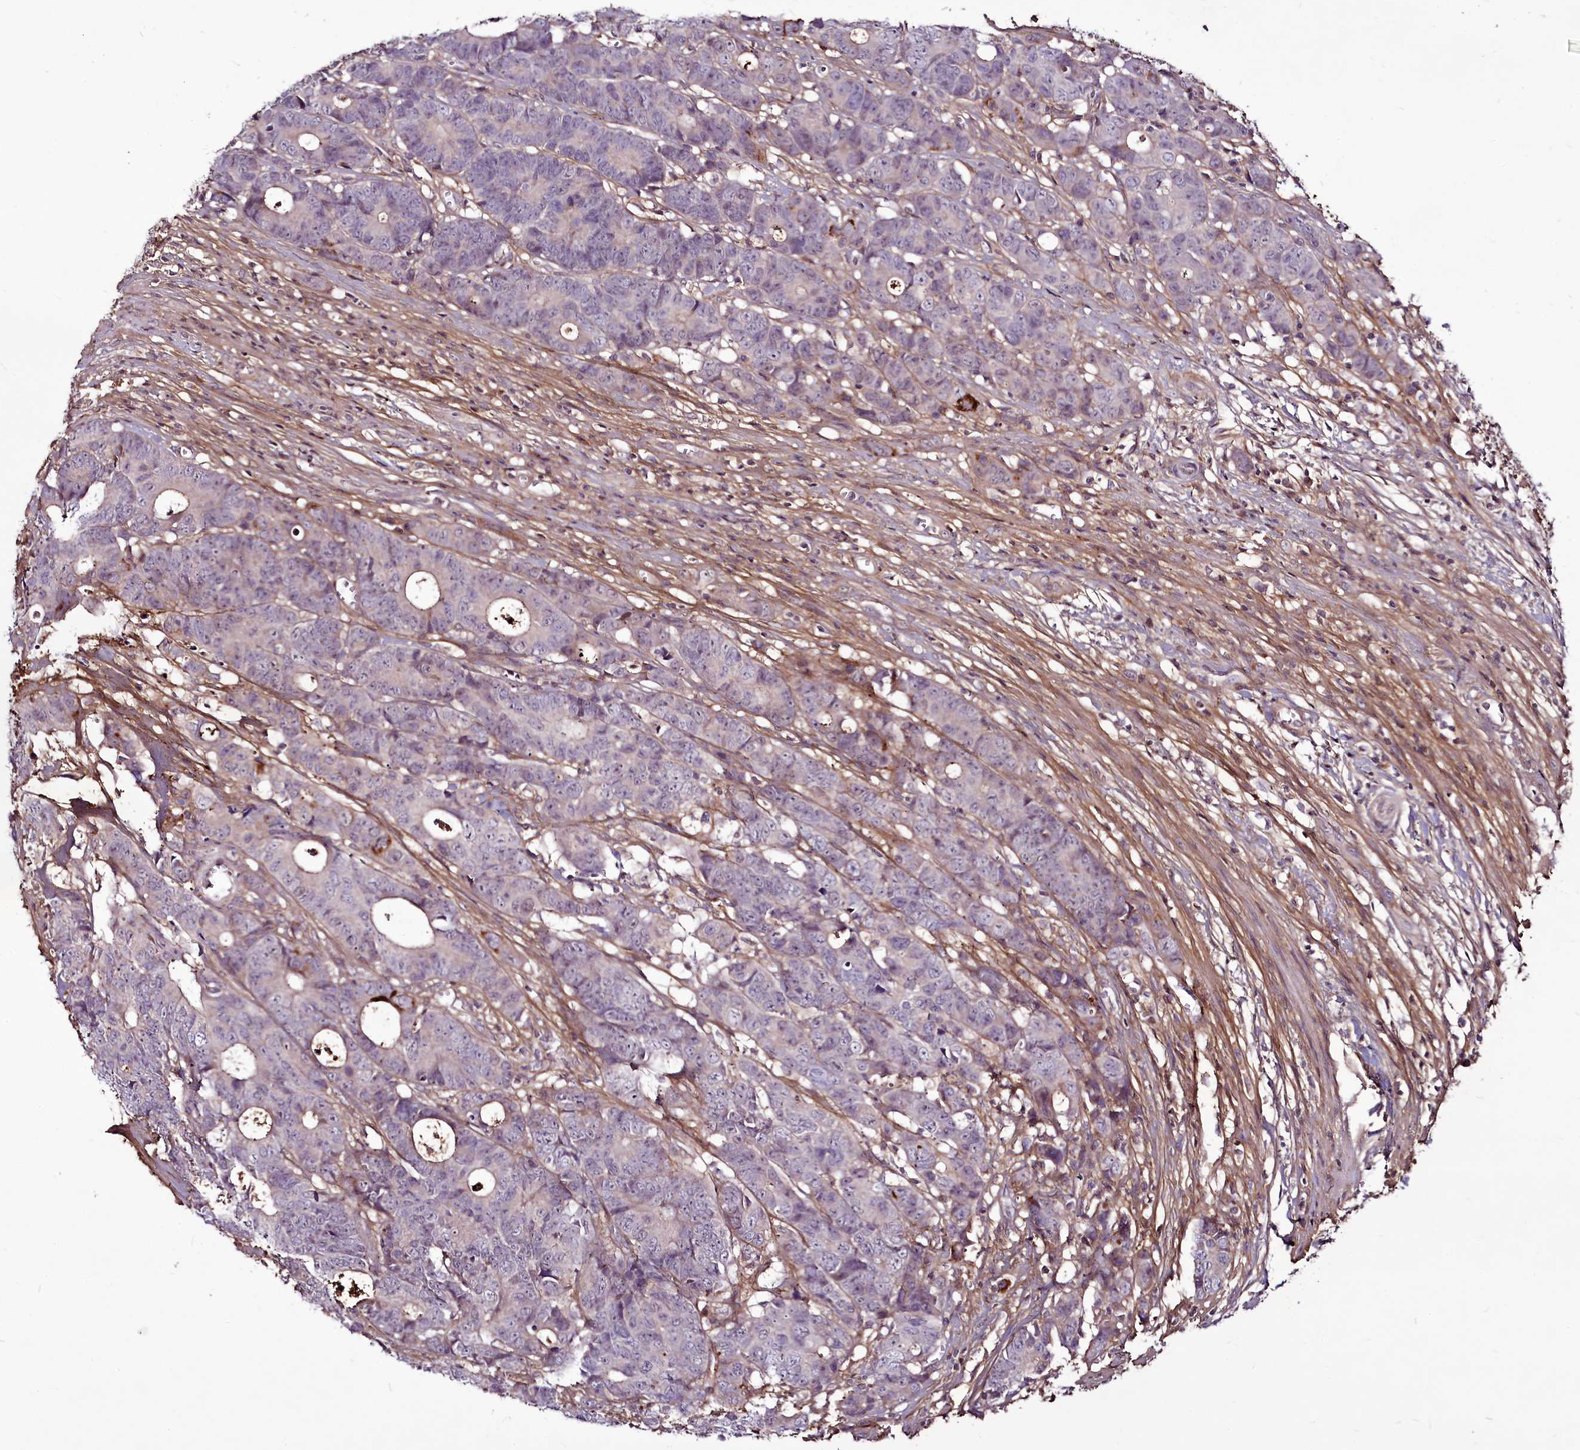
{"staining": {"intensity": "negative", "quantity": "none", "location": "none"}, "tissue": "colorectal cancer", "cell_type": "Tumor cells", "image_type": "cancer", "snomed": [{"axis": "morphology", "description": "Adenocarcinoma, NOS"}, {"axis": "topography", "description": "Colon"}], "caption": "IHC of adenocarcinoma (colorectal) shows no positivity in tumor cells. (DAB immunohistochemistry (IHC) with hematoxylin counter stain).", "gene": "RSBN1", "patient": {"sex": "female", "age": 57}}